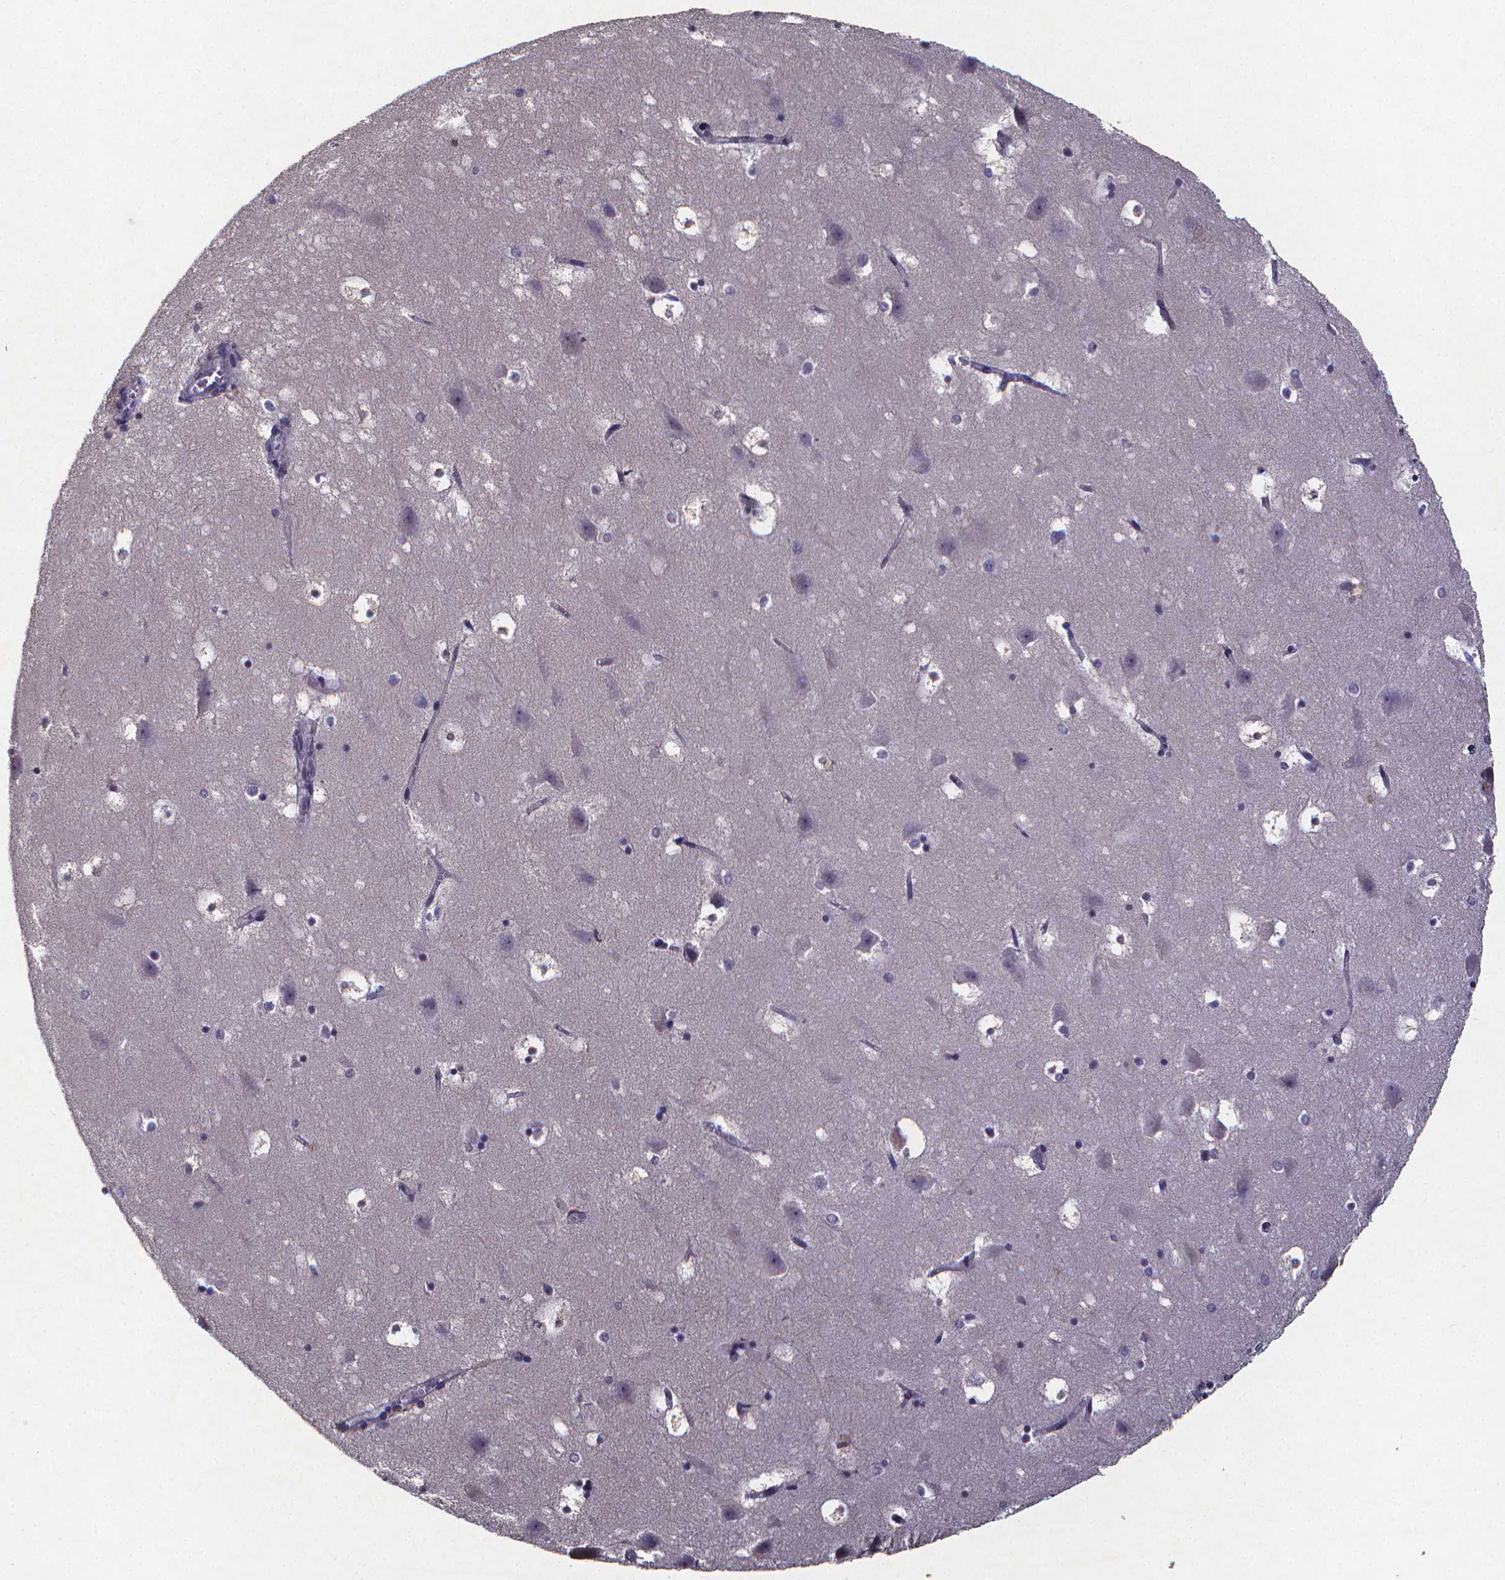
{"staining": {"intensity": "negative", "quantity": "none", "location": "none"}, "tissue": "hippocampus", "cell_type": "Glial cells", "image_type": "normal", "snomed": [{"axis": "morphology", "description": "Normal tissue, NOS"}, {"axis": "topography", "description": "Hippocampus"}], "caption": "This is an immunohistochemistry (IHC) micrograph of unremarkable hippocampus. There is no staining in glial cells.", "gene": "TP73", "patient": {"sex": "male", "age": 58}}